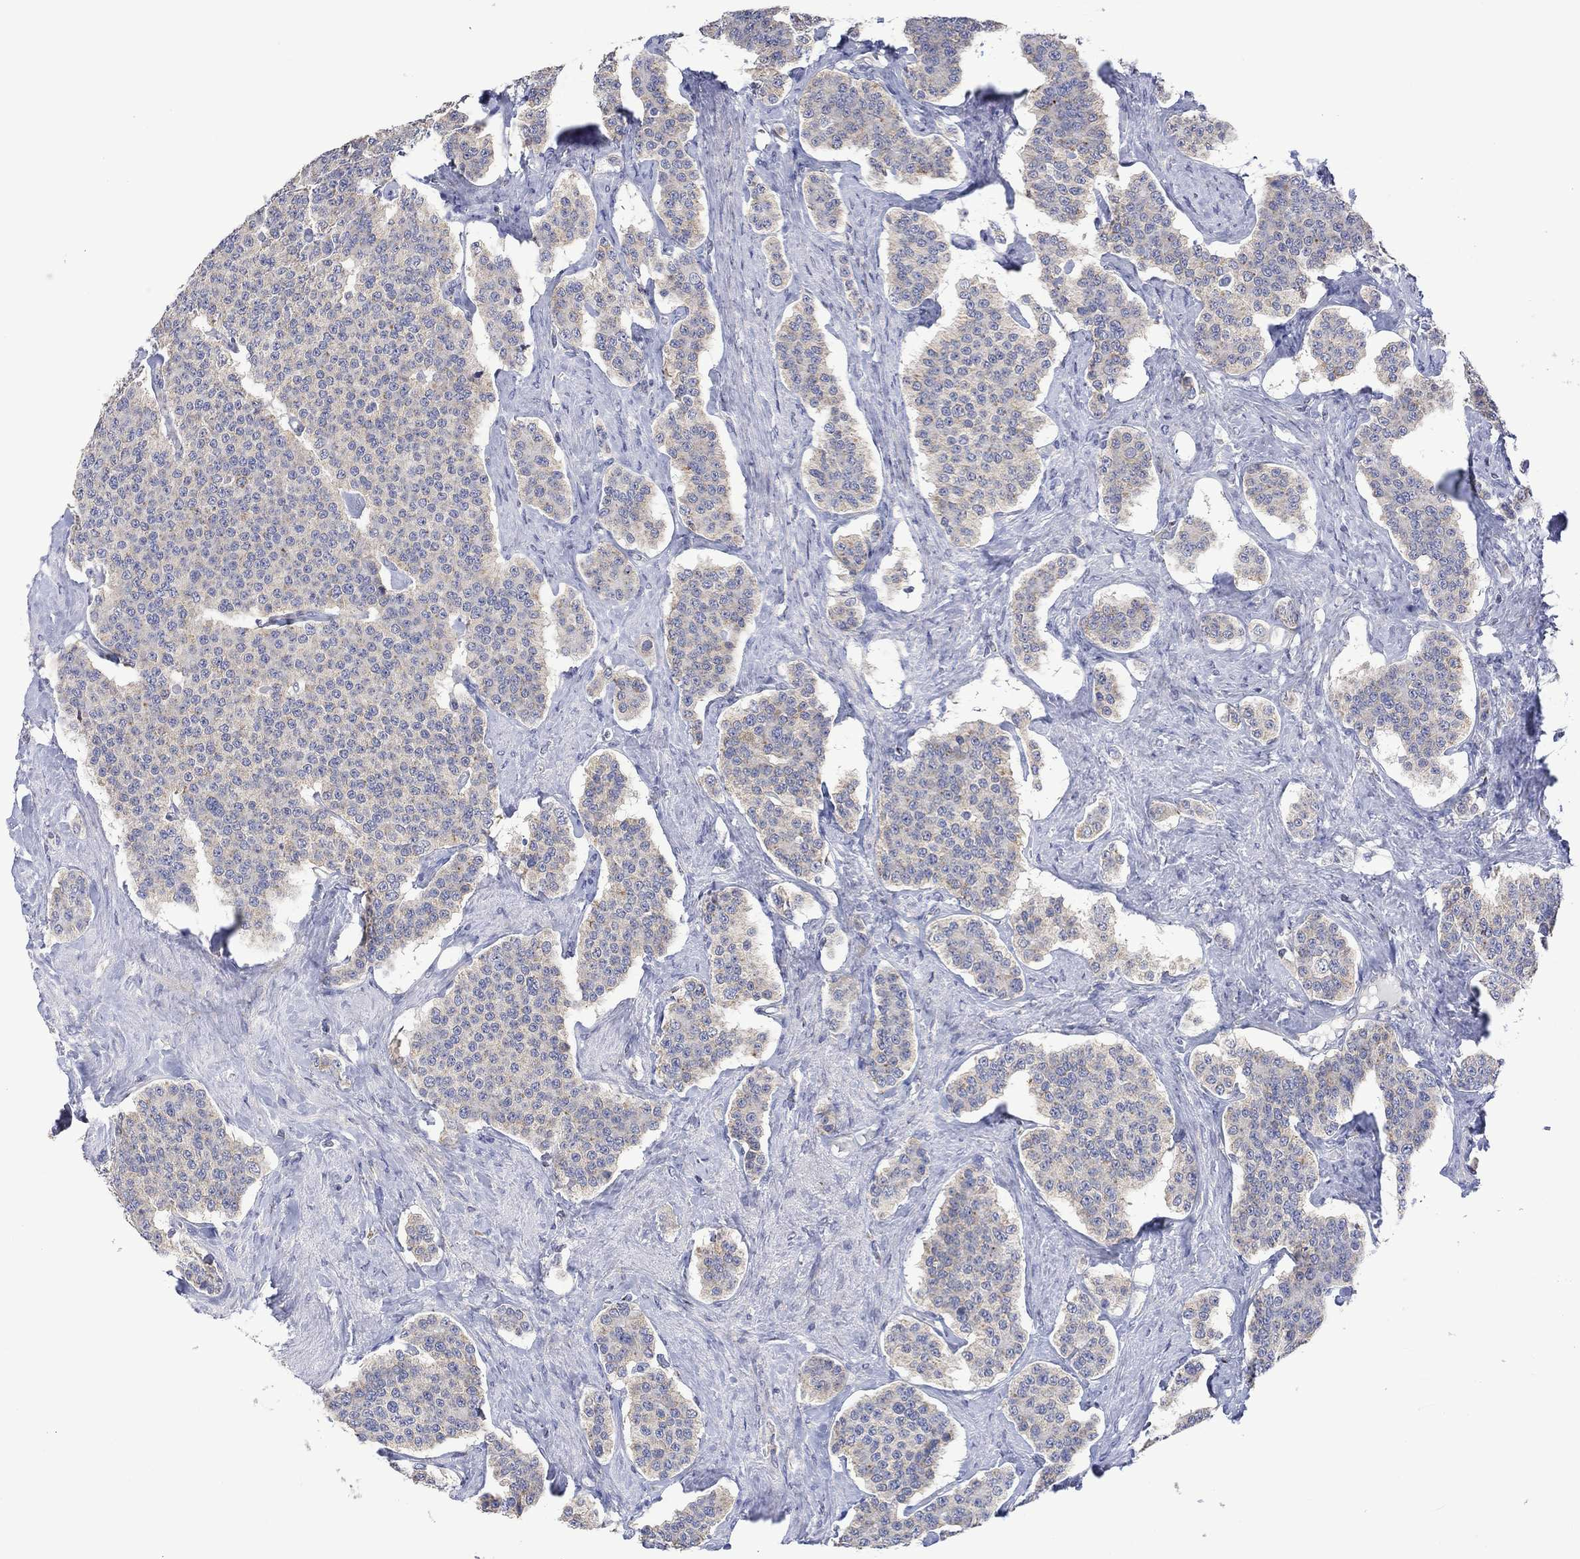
{"staining": {"intensity": "negative", "quantity": "none", "location": "none"}, "tissue": "carcinoid", "cell_type": "Tumor cells", "image_type": "cancer", "snomed": [{"axis": "morphology", "description": "Carcinoid, malignant, NOS"}, {"axis": "topography", "description": "Small intestine"}], "caption": "This is an IHC micrograph of human carcinoid (malignant). There is no staining in tumor cells.", "gene": "SLC48A1", "patient": {"sex": "female", "age": 58}}